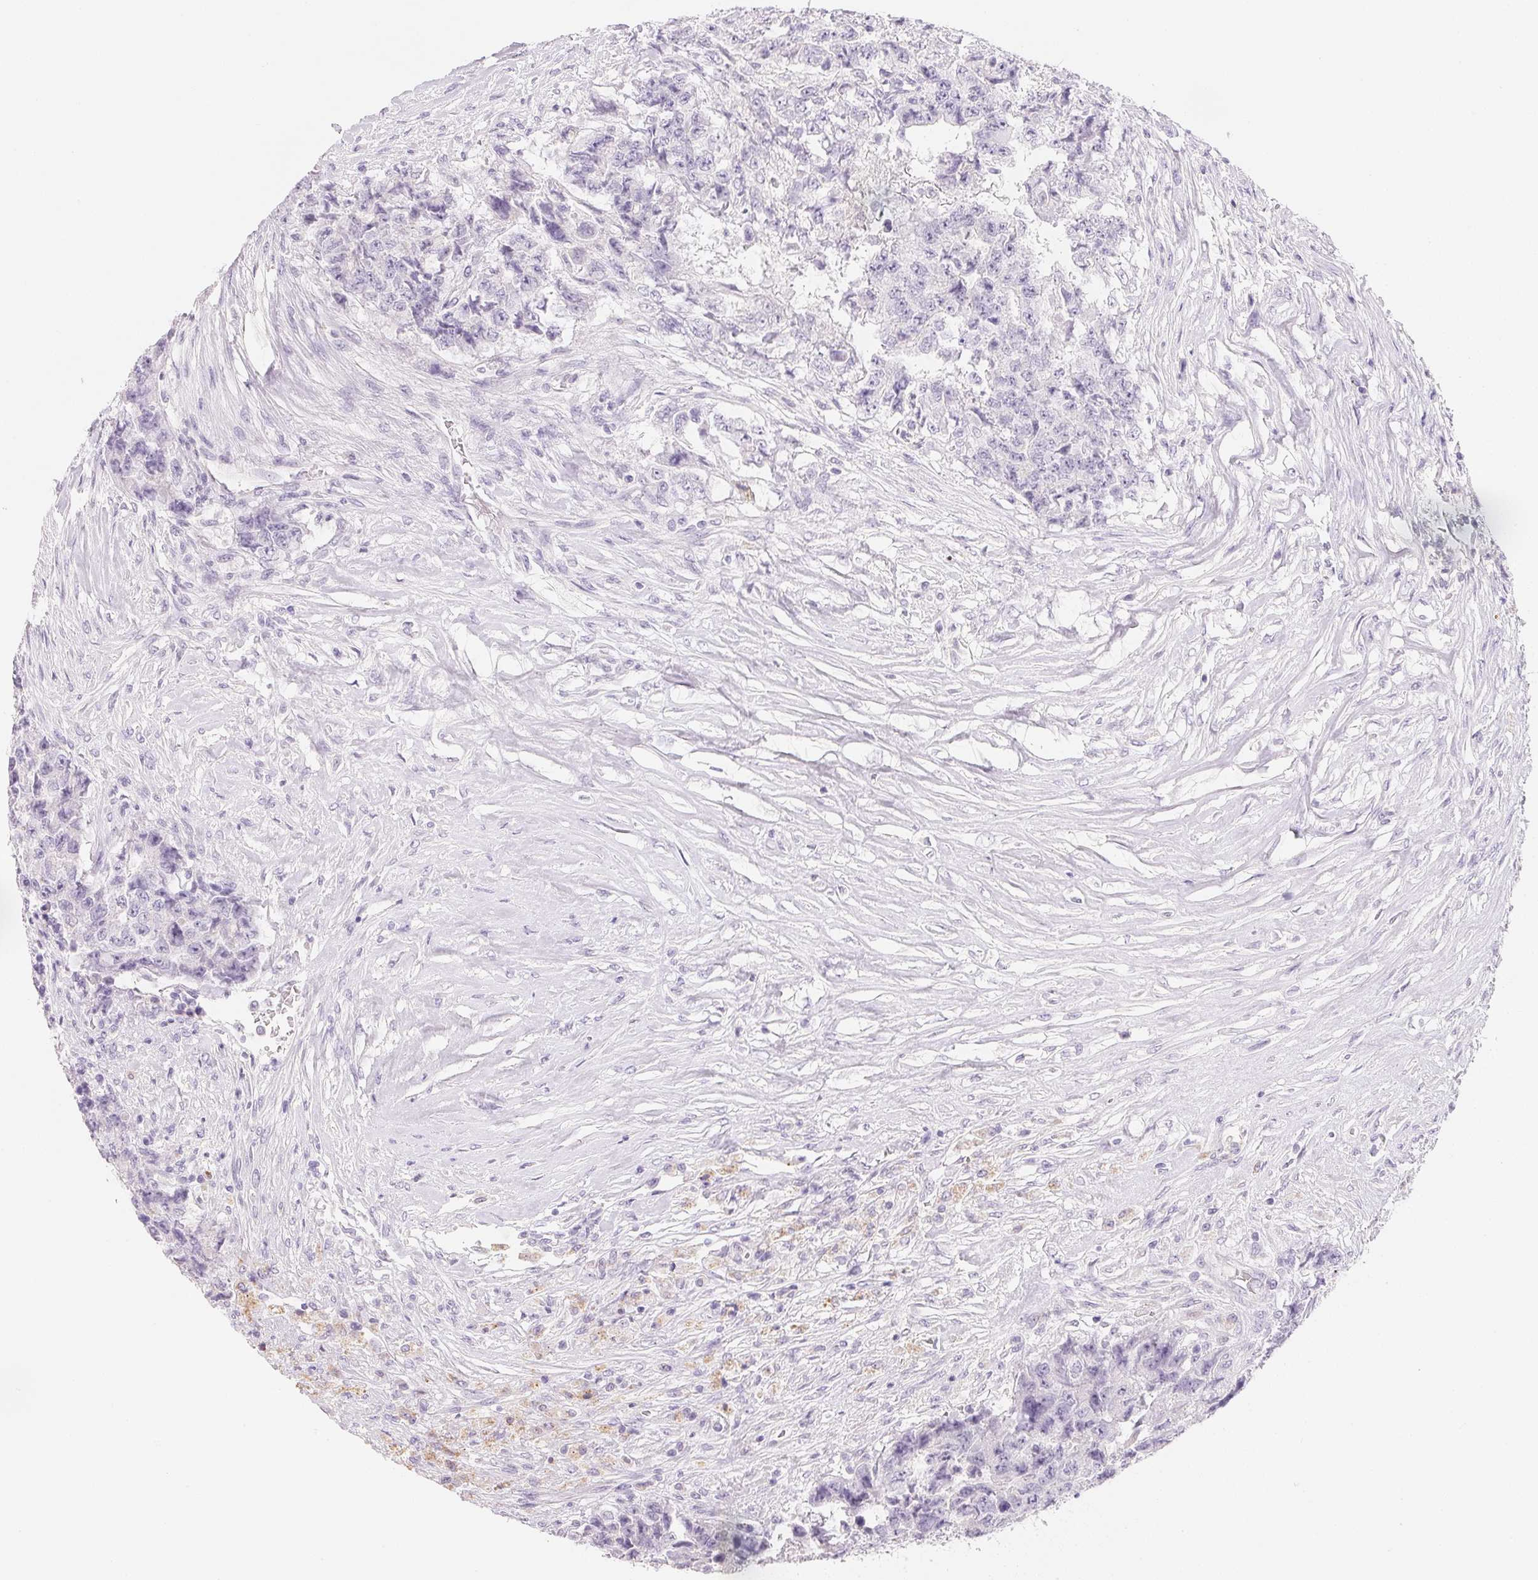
{"staining": {"intensity": "negative", "quantity": "none", "location": "none"}, "tissue": "testis cancer", "cell_type": "Tumor cells", "image_type": "cancer", "snomed": [{"axis": "morphology", "description": "Carcinoma, Embryonal, NOS"}, {"axis": "topography", "description": "Testis"}], "caption": "Testis embryonal carcinoma was stained to show a protein in brown. There is no significant expression in tumor cells.", "gene": "ACP3", "patient": {"sex": "male", "age": 24}}